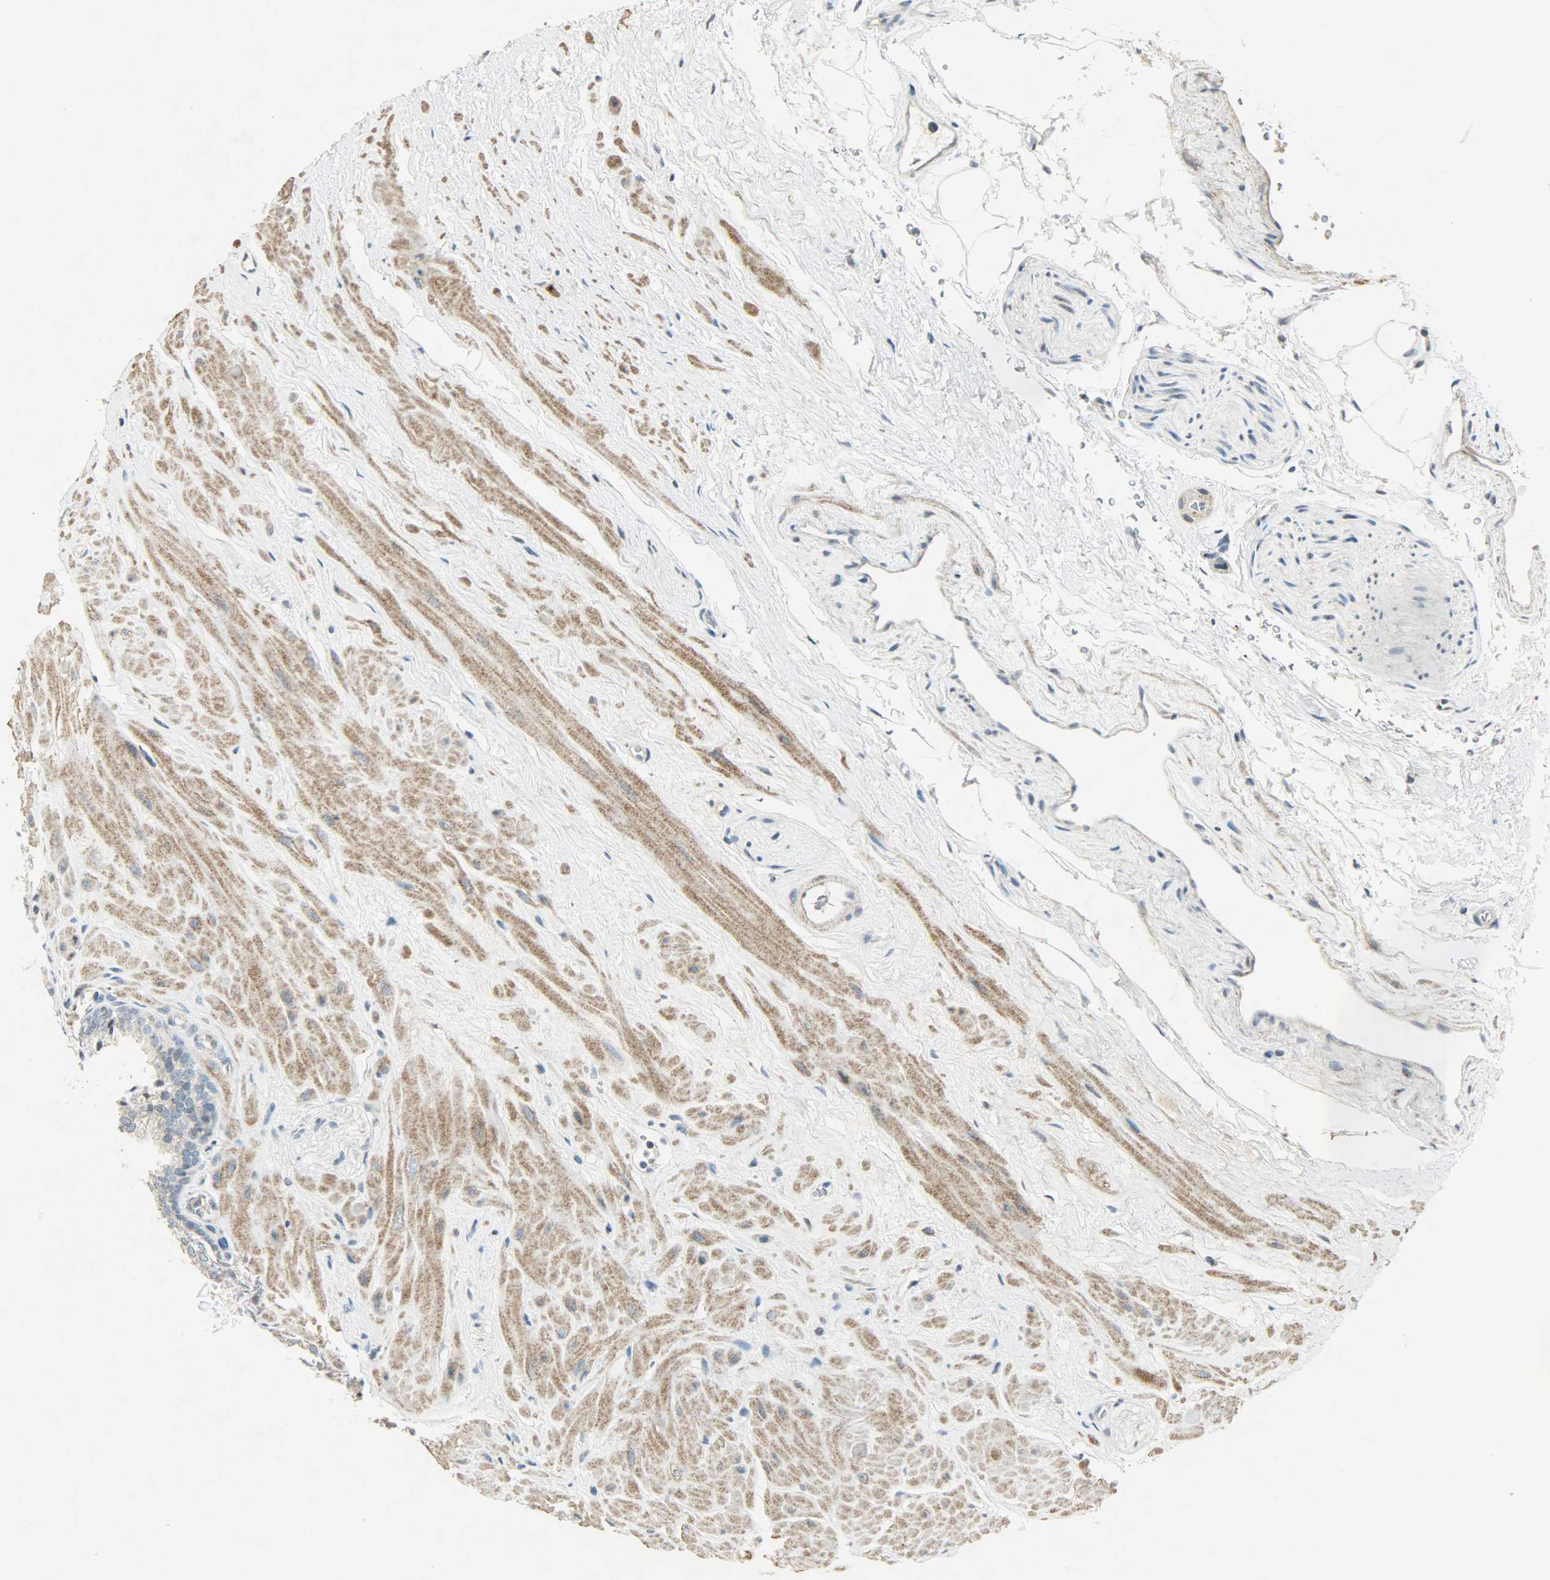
{"staining": {"intensity": "negative", "quantity": "none", "location": "none"}, "tissue": "prostate", "cell_type": "Glandular cells", "image_type": "normal", "snomed": [{"axis": "morphology", "description": "Normal tissue, NOS"}, {"axis": "topography", "description": "Prostate"}], "caption": "There is no significant expression in glandular cells of prostate. (DAB (3,3'-diaminobenzidine) IHC with hematoxylin counter stain).", "gene": "AURKB", "patient": {"sex": "male", "age": 60}}